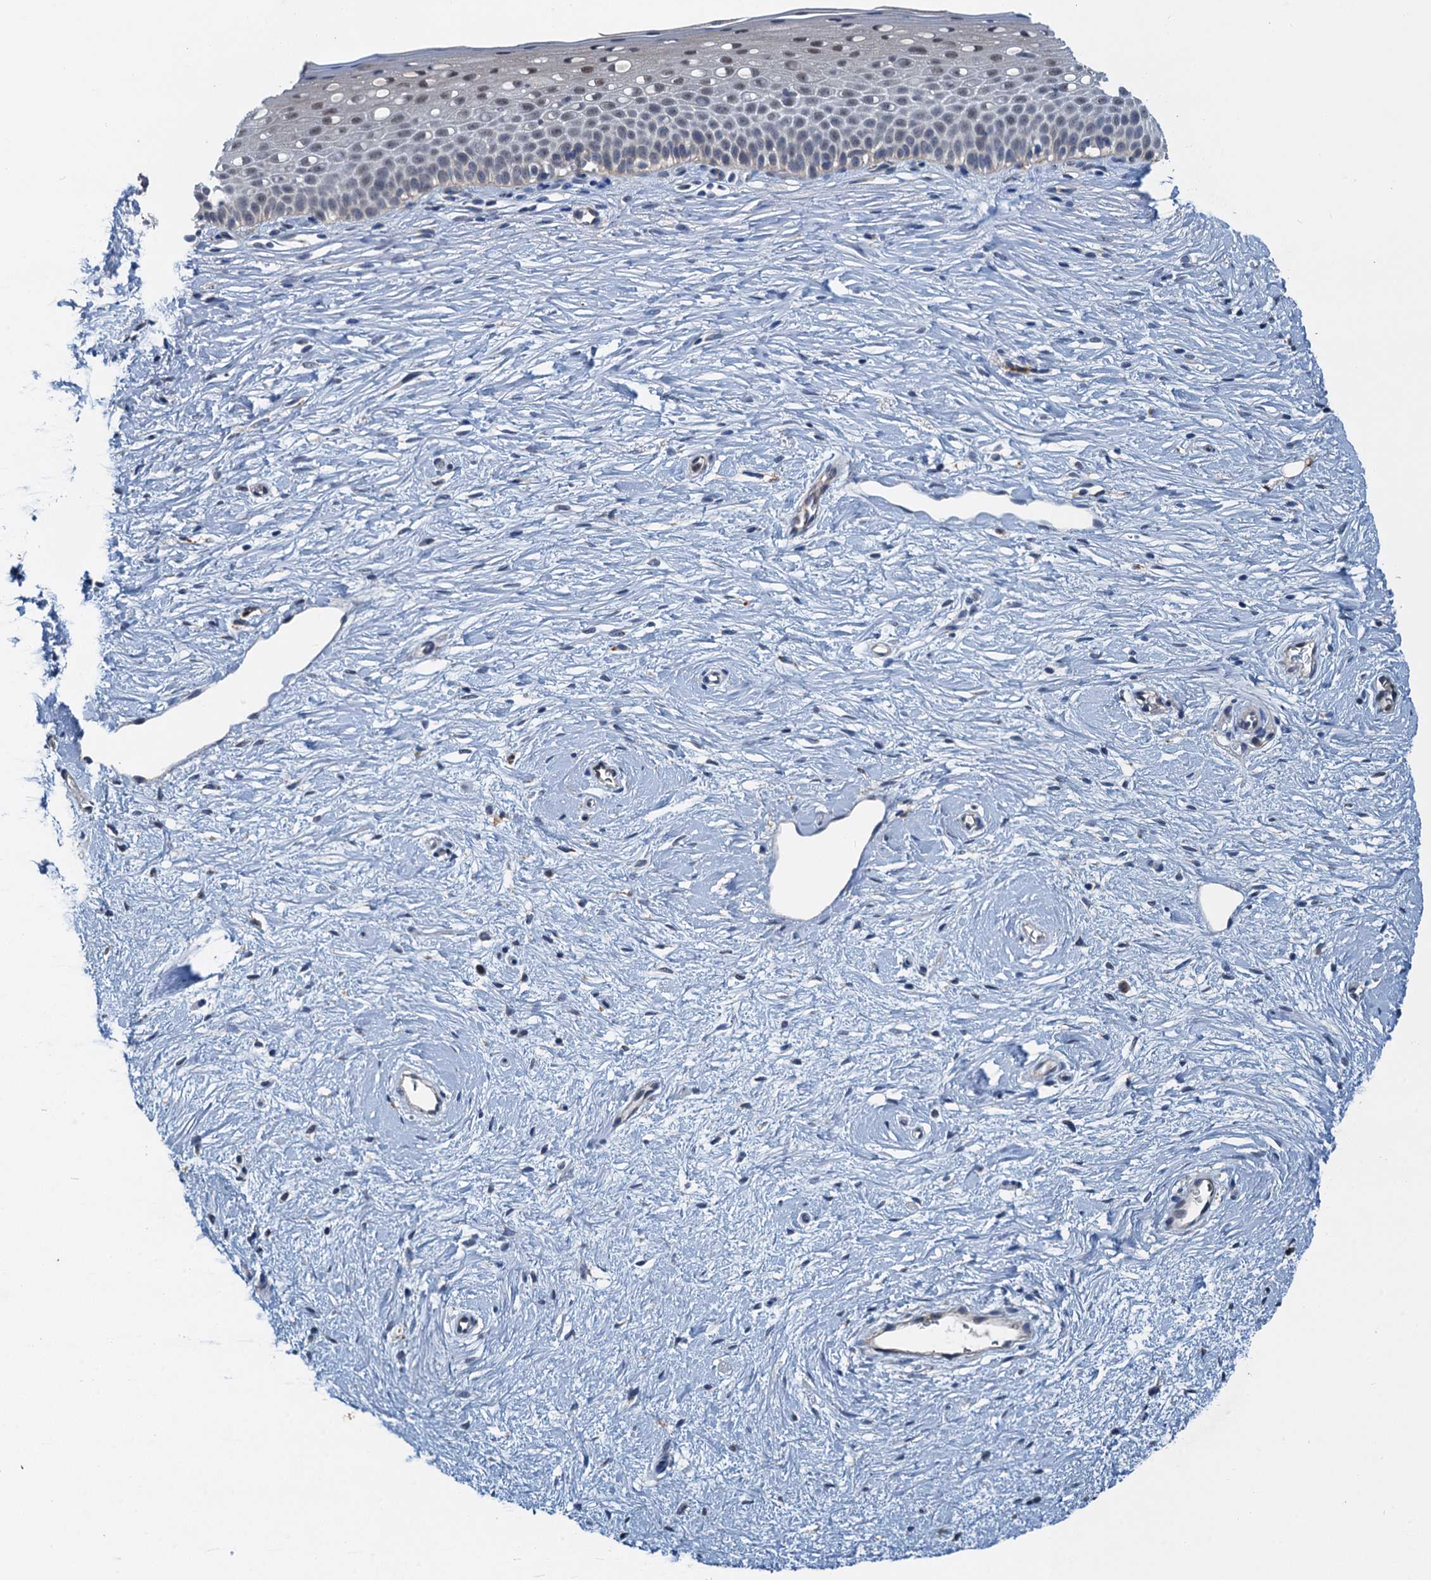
{"staining": {"intensity": "weak", "quantity": "<25%", "location": "cytoplasmic/membranous"}, "tissue": "cervix", "cell_type": "Glandular cells", "image_type": "normal", "snomed": [{"axis": "morphology", "description": "Normal tissue, NOS"}, {"axis": "topography", "description": "Cervix"}], "caption": "Immunohistochemistry of benign cervix demonstrates no positivity in glandular cells. Nuclei are stained in blue.", "gene": "ZNF606", "patient": {"sex": "female", "age": 57}}